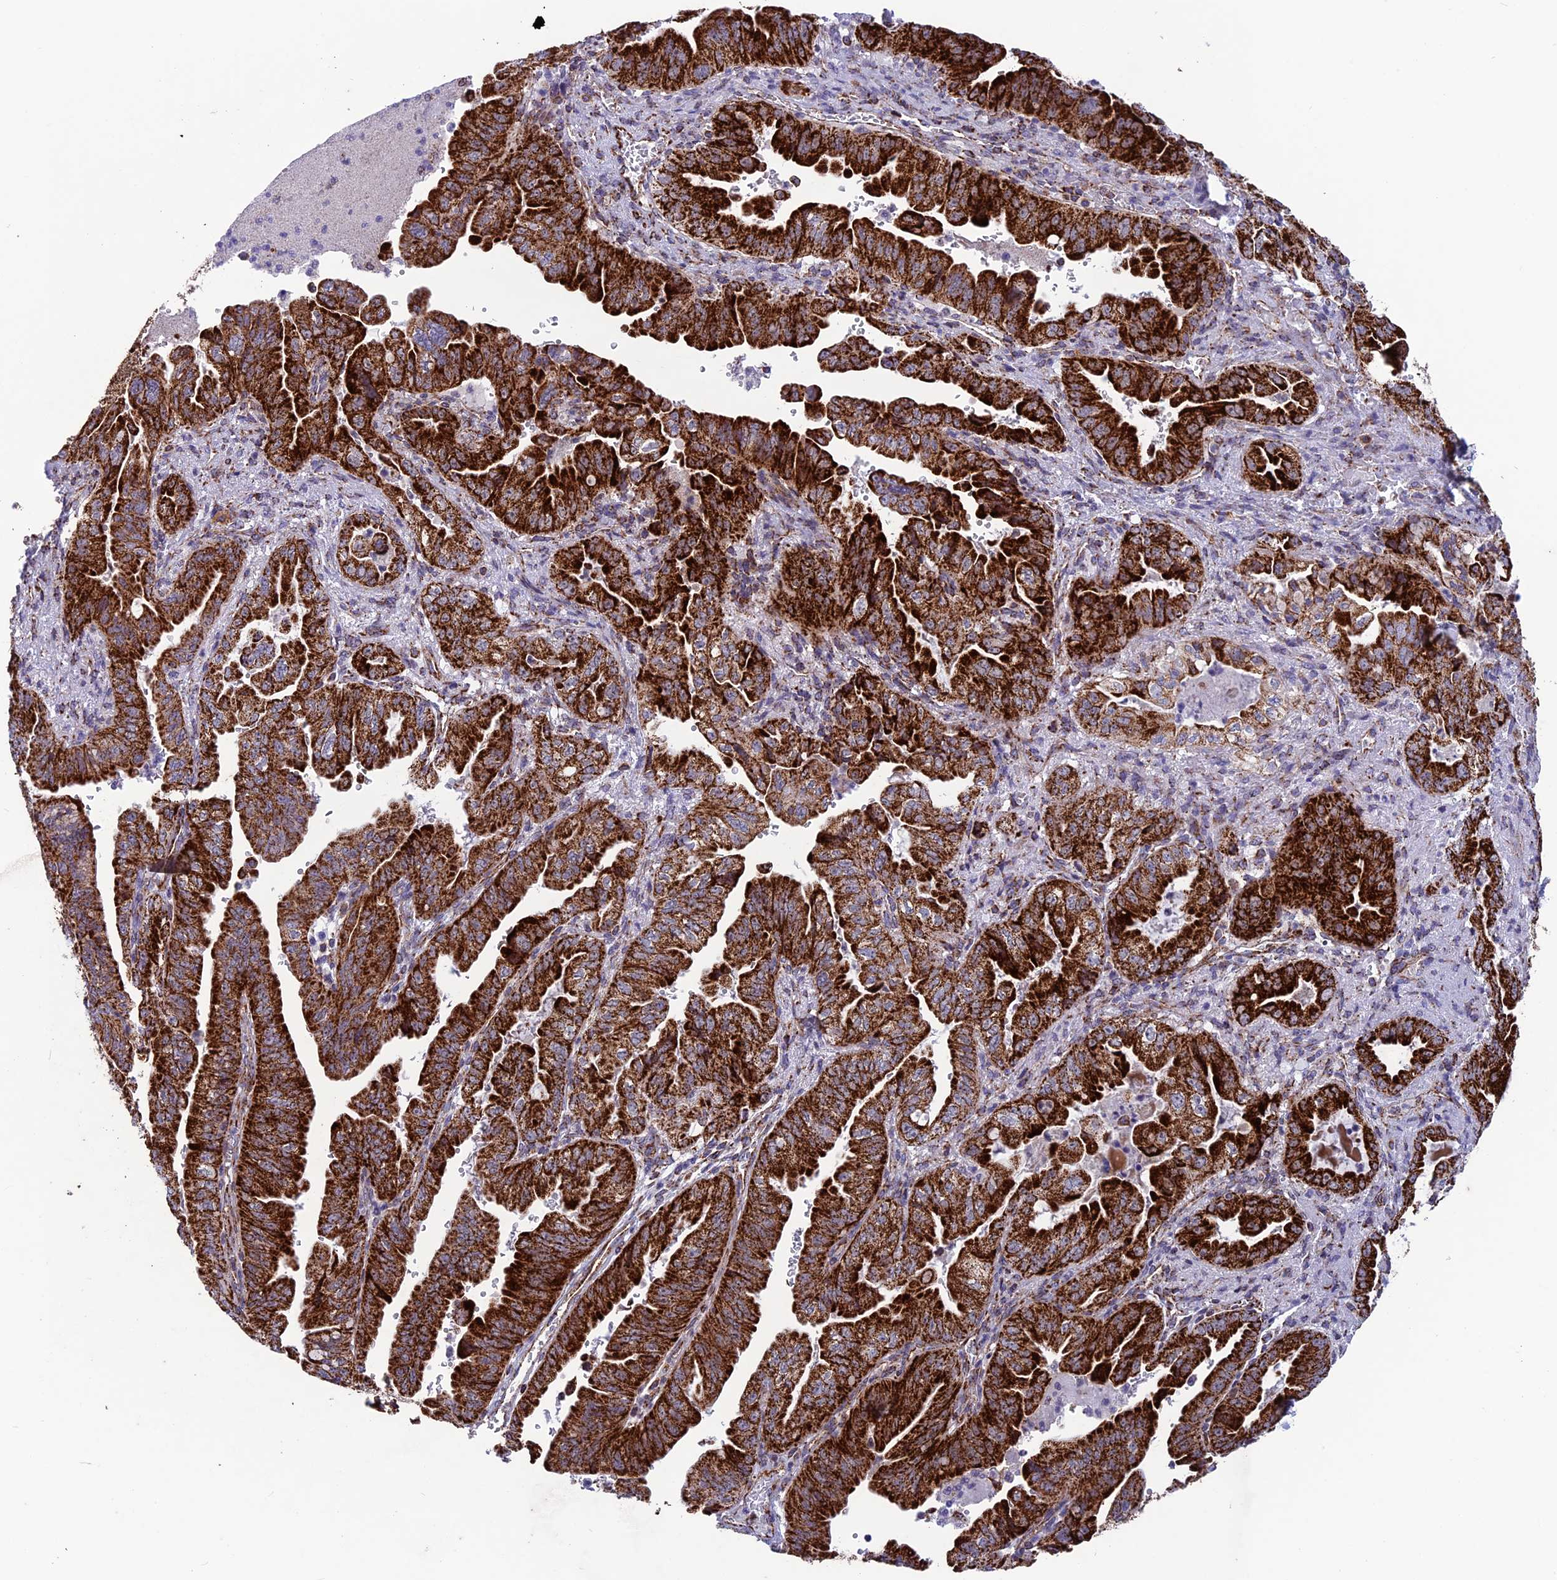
{"staining": {"intensity": "strong", "quantity": ">75%", "location": "cytoplasmic/membranous"}, "tissue": "pancreatic cancer", "cell_type": "Tumor cells", "image_type": "cancer", "snomed": [{"axis": "morphology", "description": "Adenocarcinoma, NOS"}, {"axis": "topography", "description": "Pancreas"}], "caption": "IHC (DAB (3,3'-diaminobenzidine)) staining of adenocarcinoma (pancreatic) demonstrates strong cytoplasmic/membranous protein positivity in about >75% of tumor cells.", "gene": "MRPS18B", "patient": {"sex": "male", "age": 70}}